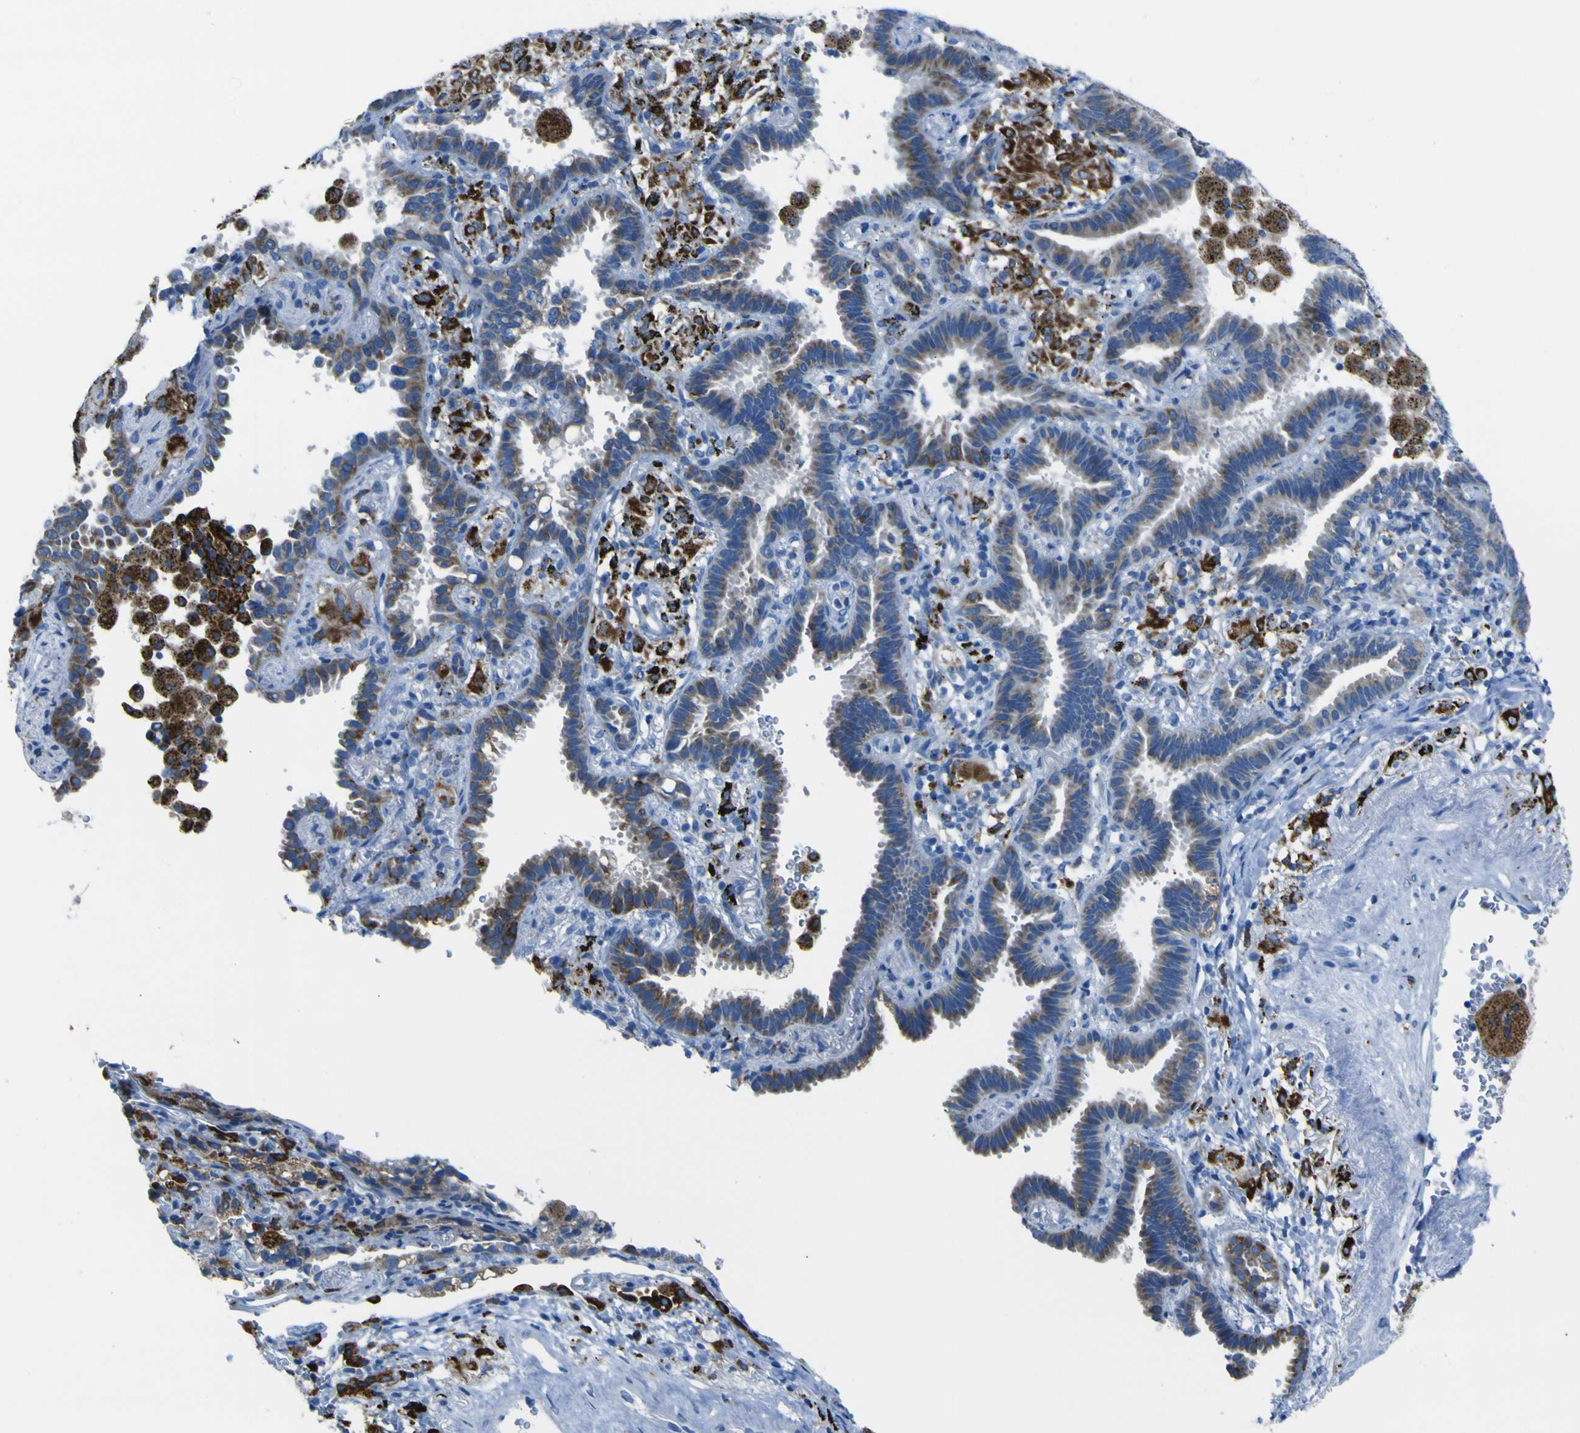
{"staining": {"intensity": "moderate", "quantity": "25%-75%", "location": "cytoplasmic/membranous"}, "tissue": "lung cancer", "cell_type": "Tumor cells", "image_type": "cancer", "snomed": [{"axis": "morphology", "description": "Normal tissue, NOS"}, {"axis": "morphology", "description": "Adenocarcinoma, NOS"}, {"axis": "topography", "description": "Lung"}], "caption": "Lung cancer stained with a brown dye demonstrates moderate cytoplasmic/membranous positive staining in about 25%-75% of tumor cells.", "gene": "ACSL1", "patient": {"sex": "male", "age": 59}}